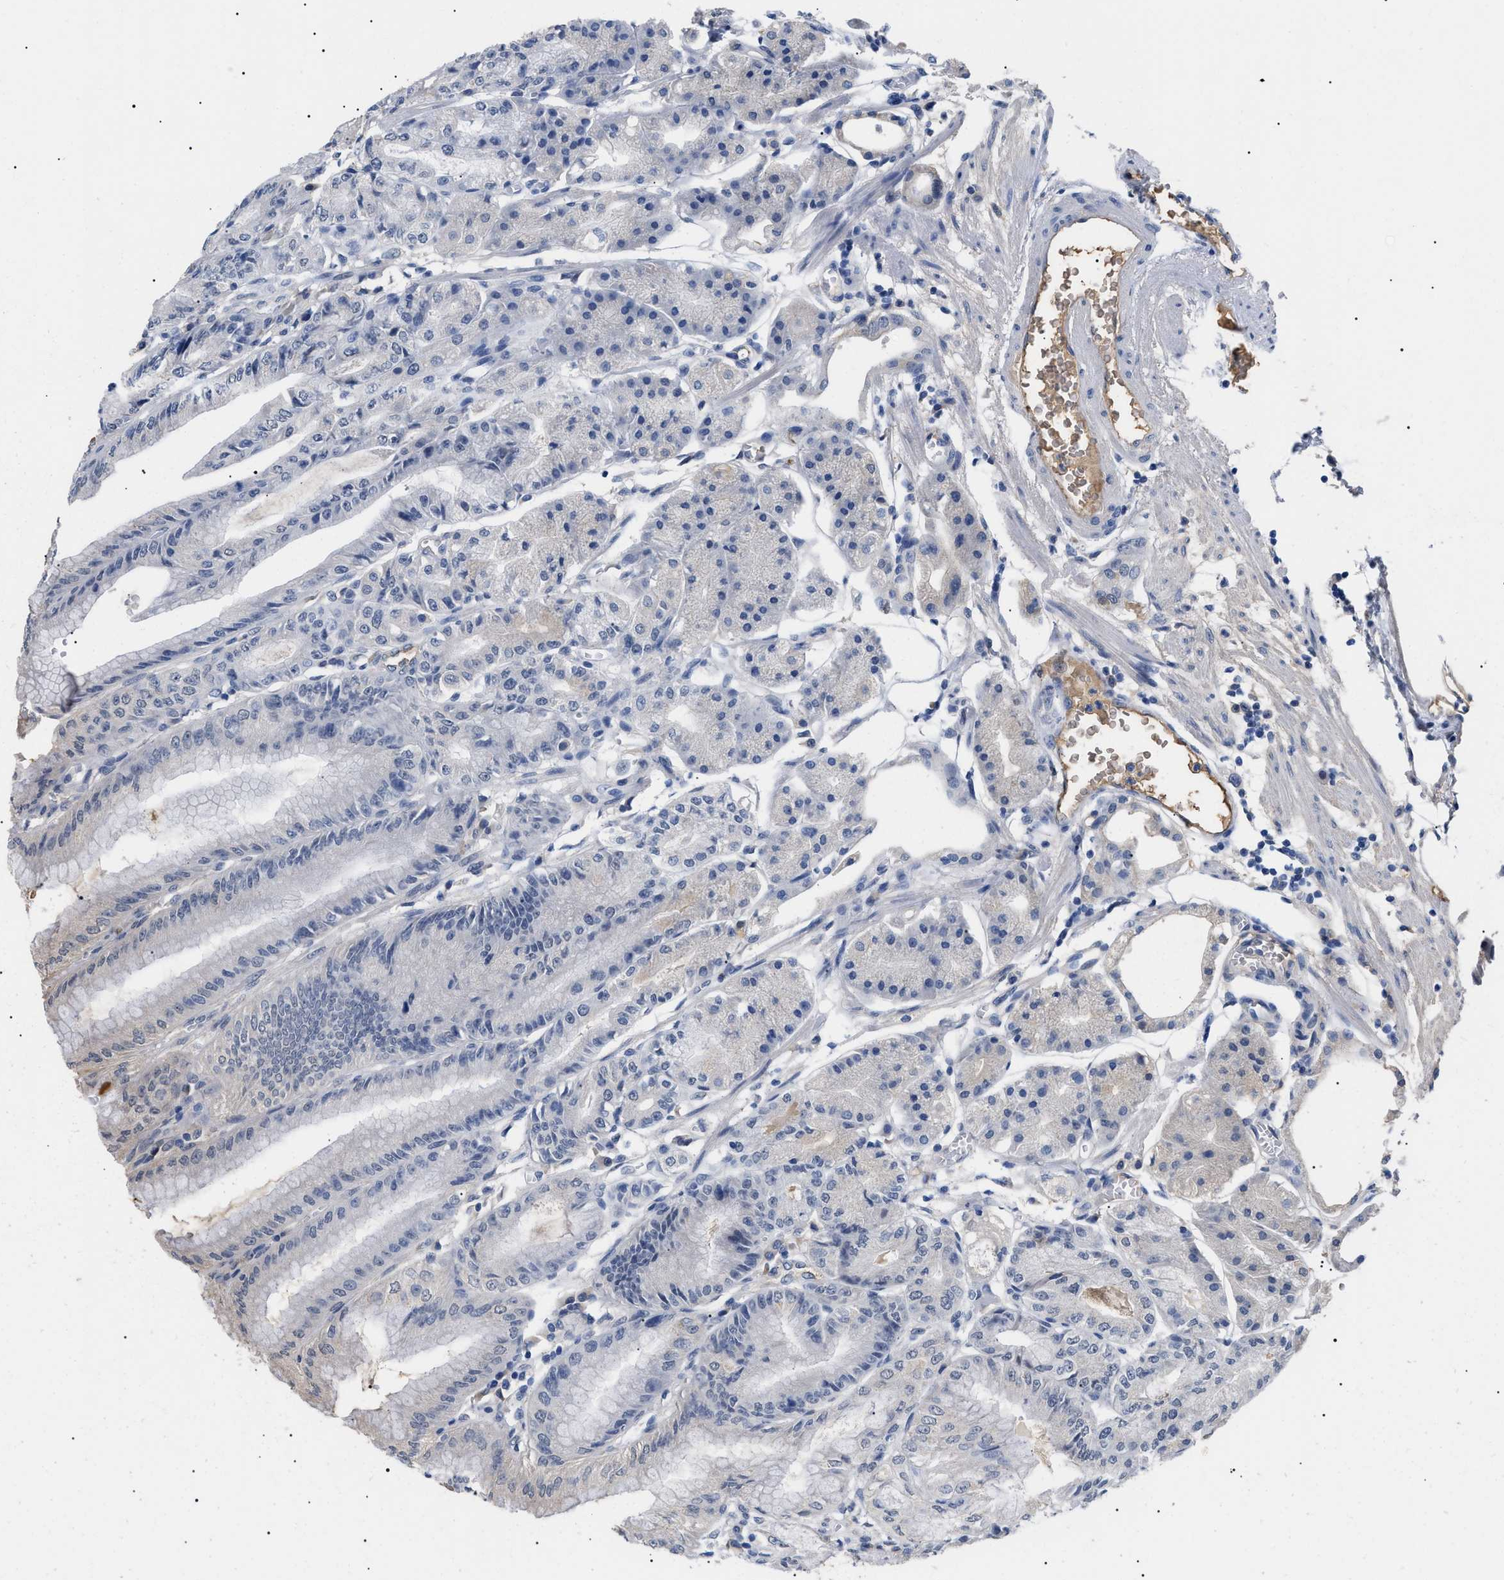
{"staining": {"intensity": "negative", "quantity": "none", "location": "none"}, "tissue": "stomach", "cell_type": "Glandular cells", "image_type": "normal", "snomed": [{"axis": "morphology", "description": "Normal tissue, NOS"}, {"axis": "topography", "description": "Stomach, lower"}], "caption": "A high-resolution micrograph shows IHC staining of unremarkable stomach, which demonstrates no significant staining in glandular cells.", "gene": "PRRT2", "patient": {"sex": "male", "age": 71}}